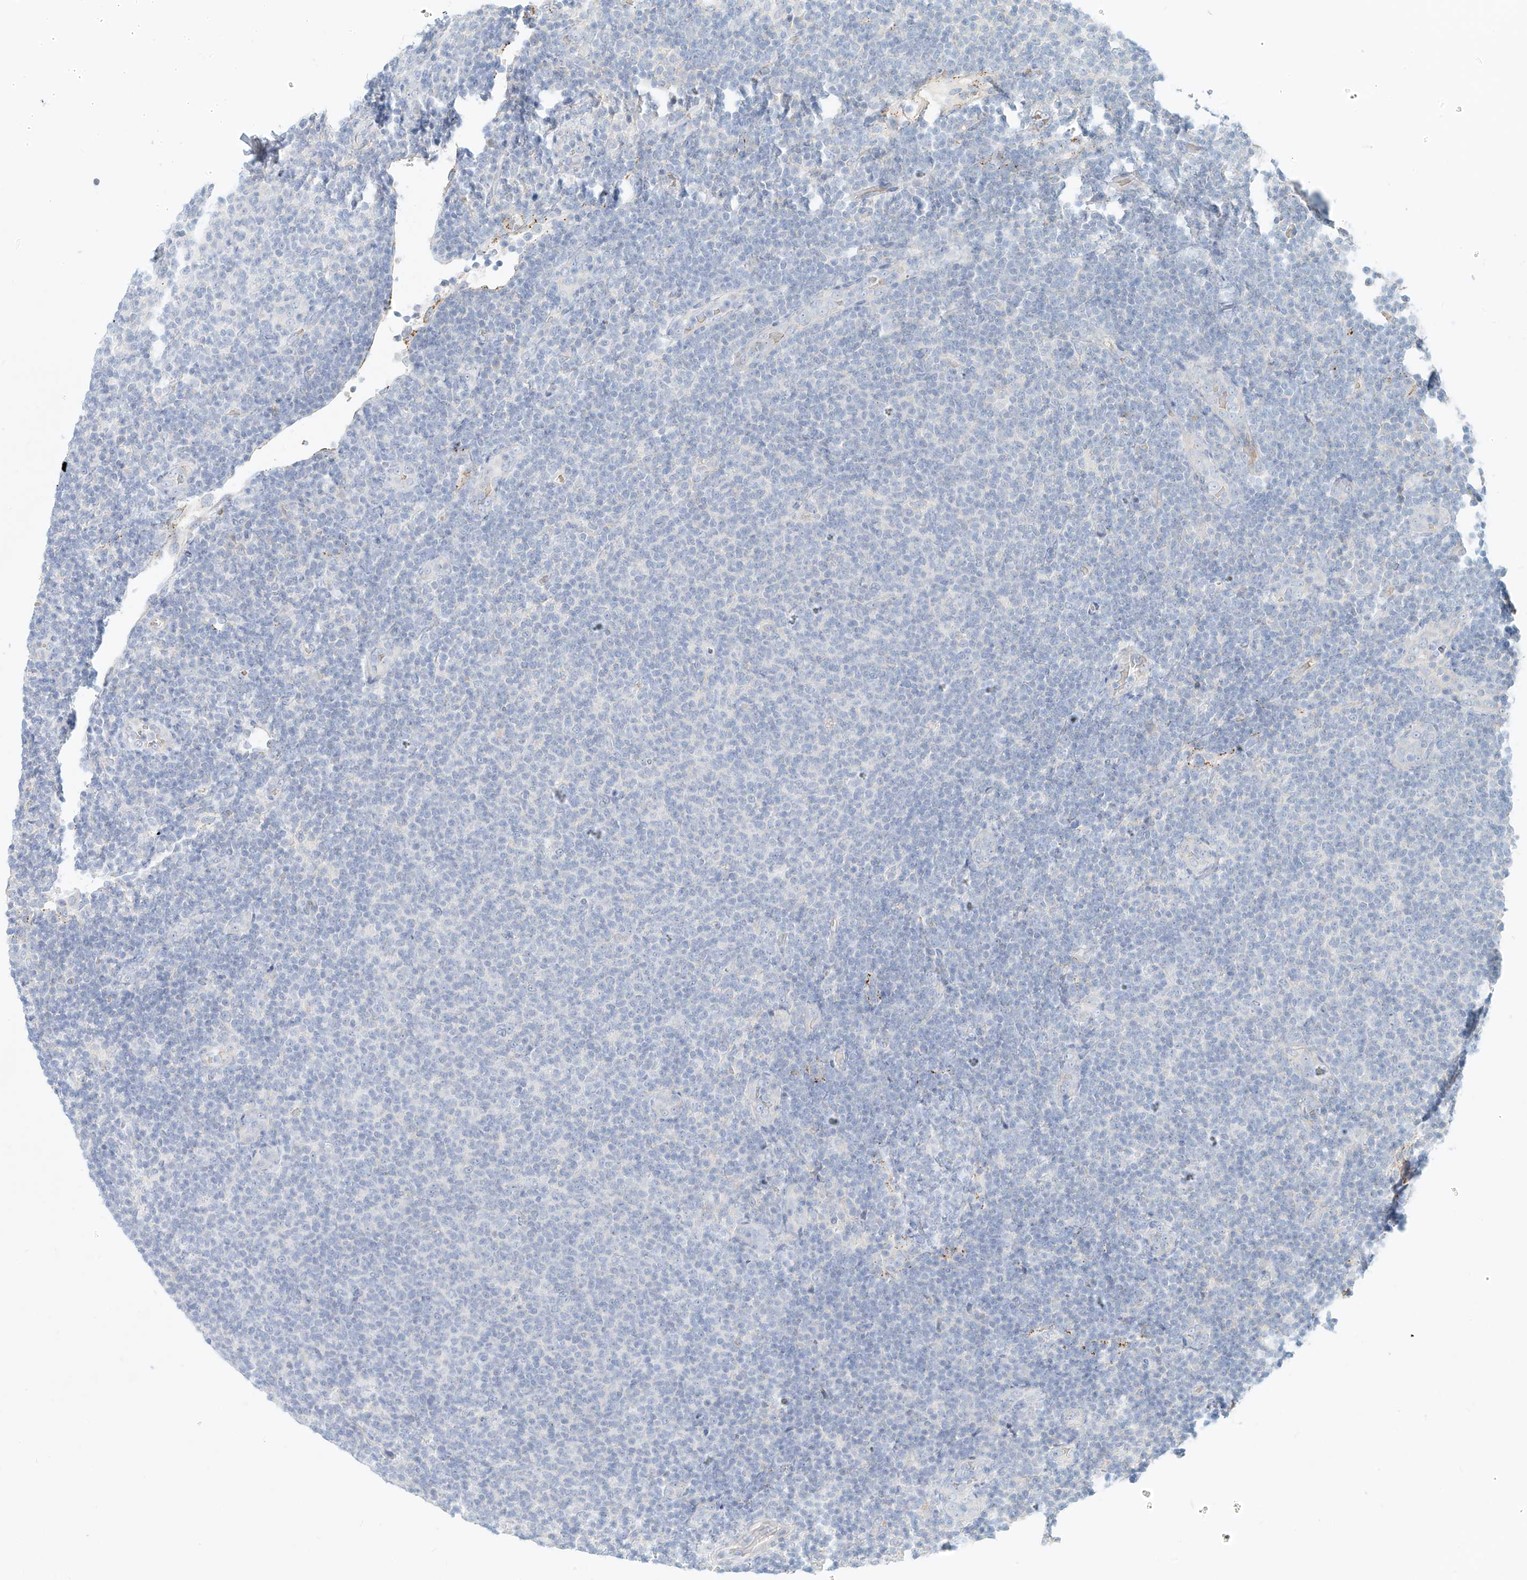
{"staining": {"intensity": "negative", "quantity": "none", "location": "none"}, "tissue": "lymphoma", "cell_type": "Tumor cells", "image_type": "cancer", "snomed": [{"axis": "morphology", "description": "Malignant lymphoma, non-Hodgkin's type, Low grade"}, {"axis": "topography", "description": "Lymph node"}], "caption": "A micrograph of human malignant lymphoma, non-Hodgkin's type (low-grade) is negative for staining in tumor cells.", "gene": "SYTL3", "patient": {"sex": "male", "age": 66}}